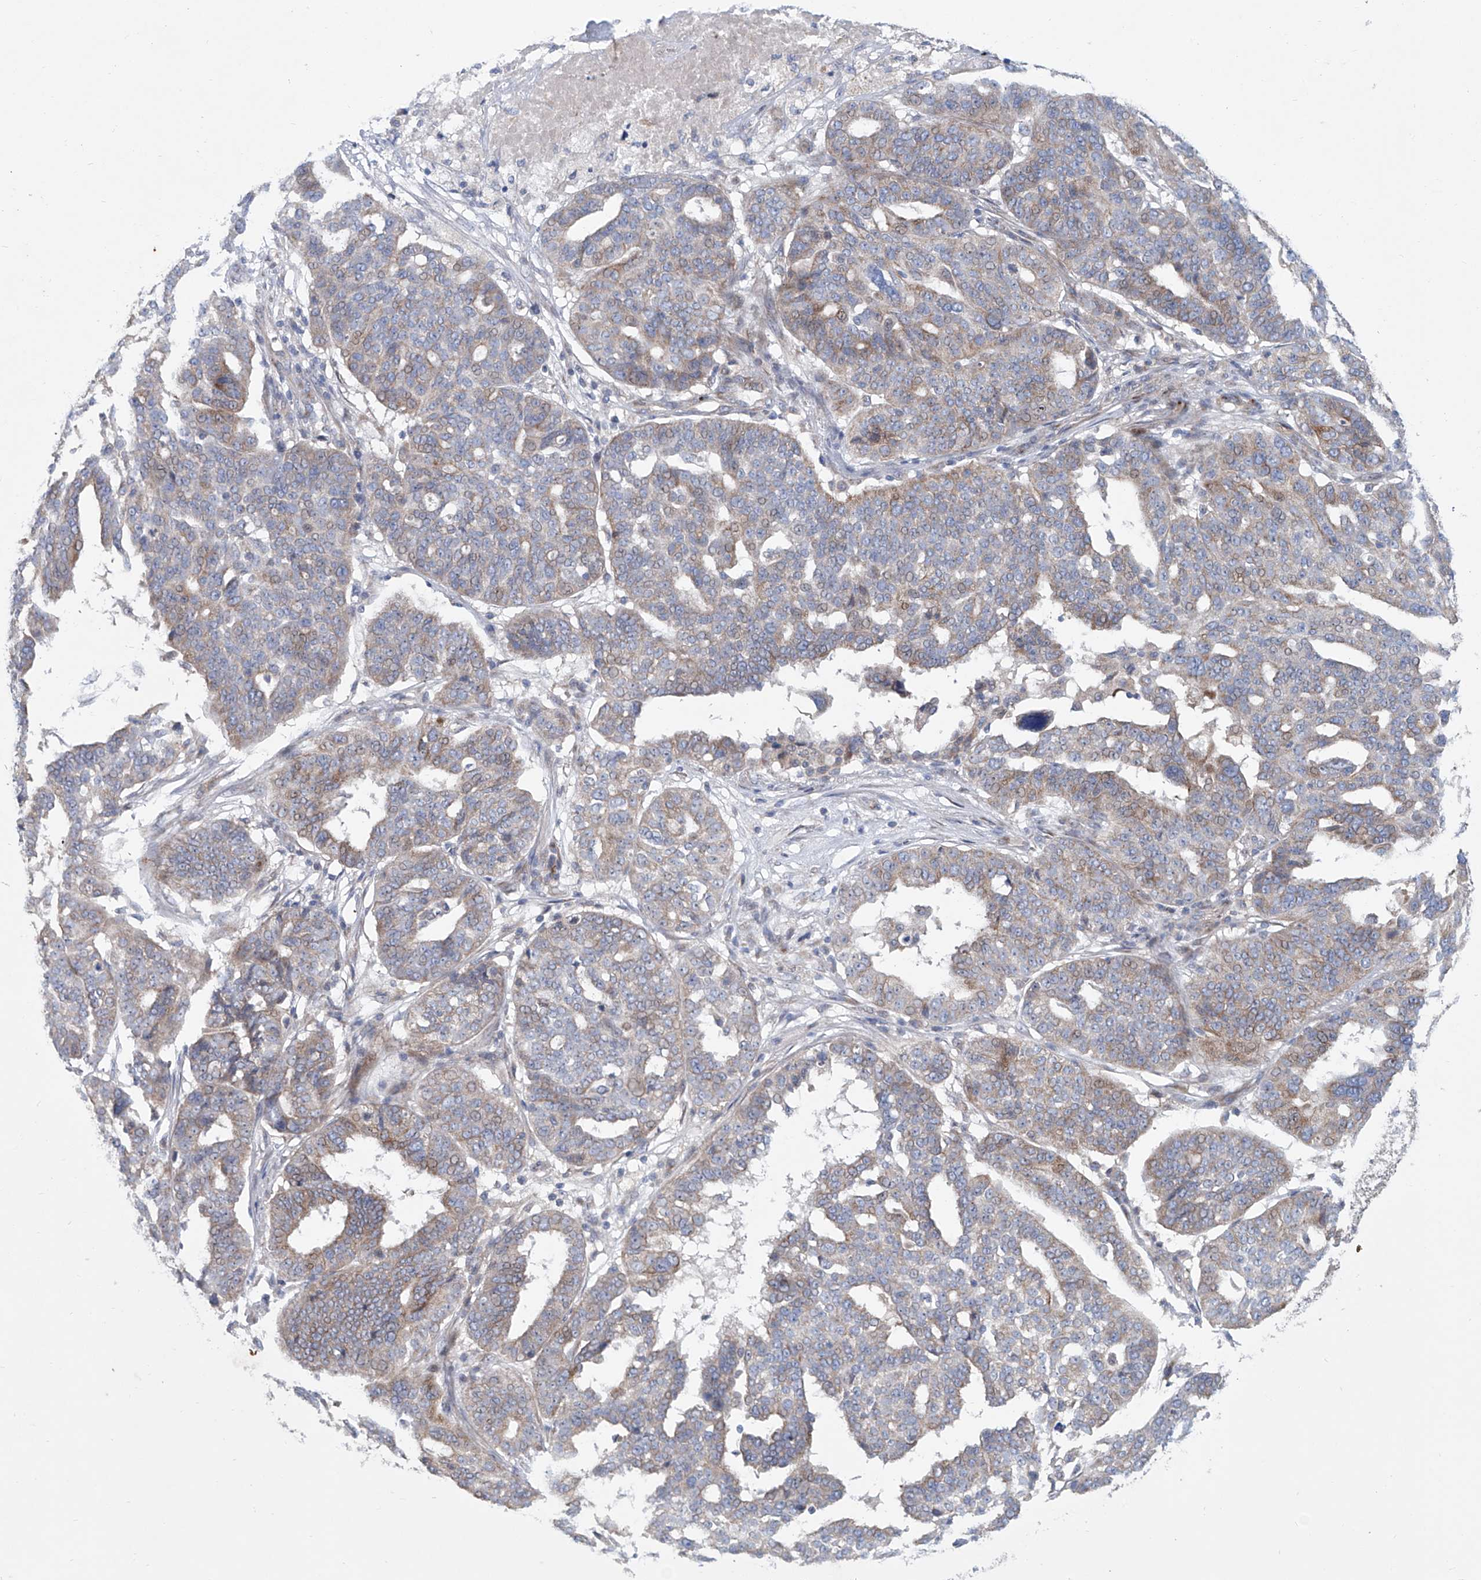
{"staining": {"intensity": "weak", "quantity": ">75%", "location": "cytoplasmic/membranous"}, "tissue": "ovarian cancer", "cell_type": "Tumor cells", "image_type": "cancer", "snomed": [{"axis": "morphology", "description": "Cystadenocarcinoma, serous, NOS"}, {"axis": "topography", "description": "Ovary"}], "caption": "Ovarian cancer (serous cystadenocarcinoma) stained with DAB (3,3'-diaminobenzidine) IHC demonstrates low levels of weak cytoplasmic/membranous positivity in approximately >75% of tumor cells. (Stains: DAB in brown, nuclei in blue, Microscopy: brightfield microscopy at high magnification).", "gene": "KLC4", "patient": {"sex": "female", "age": 59}}